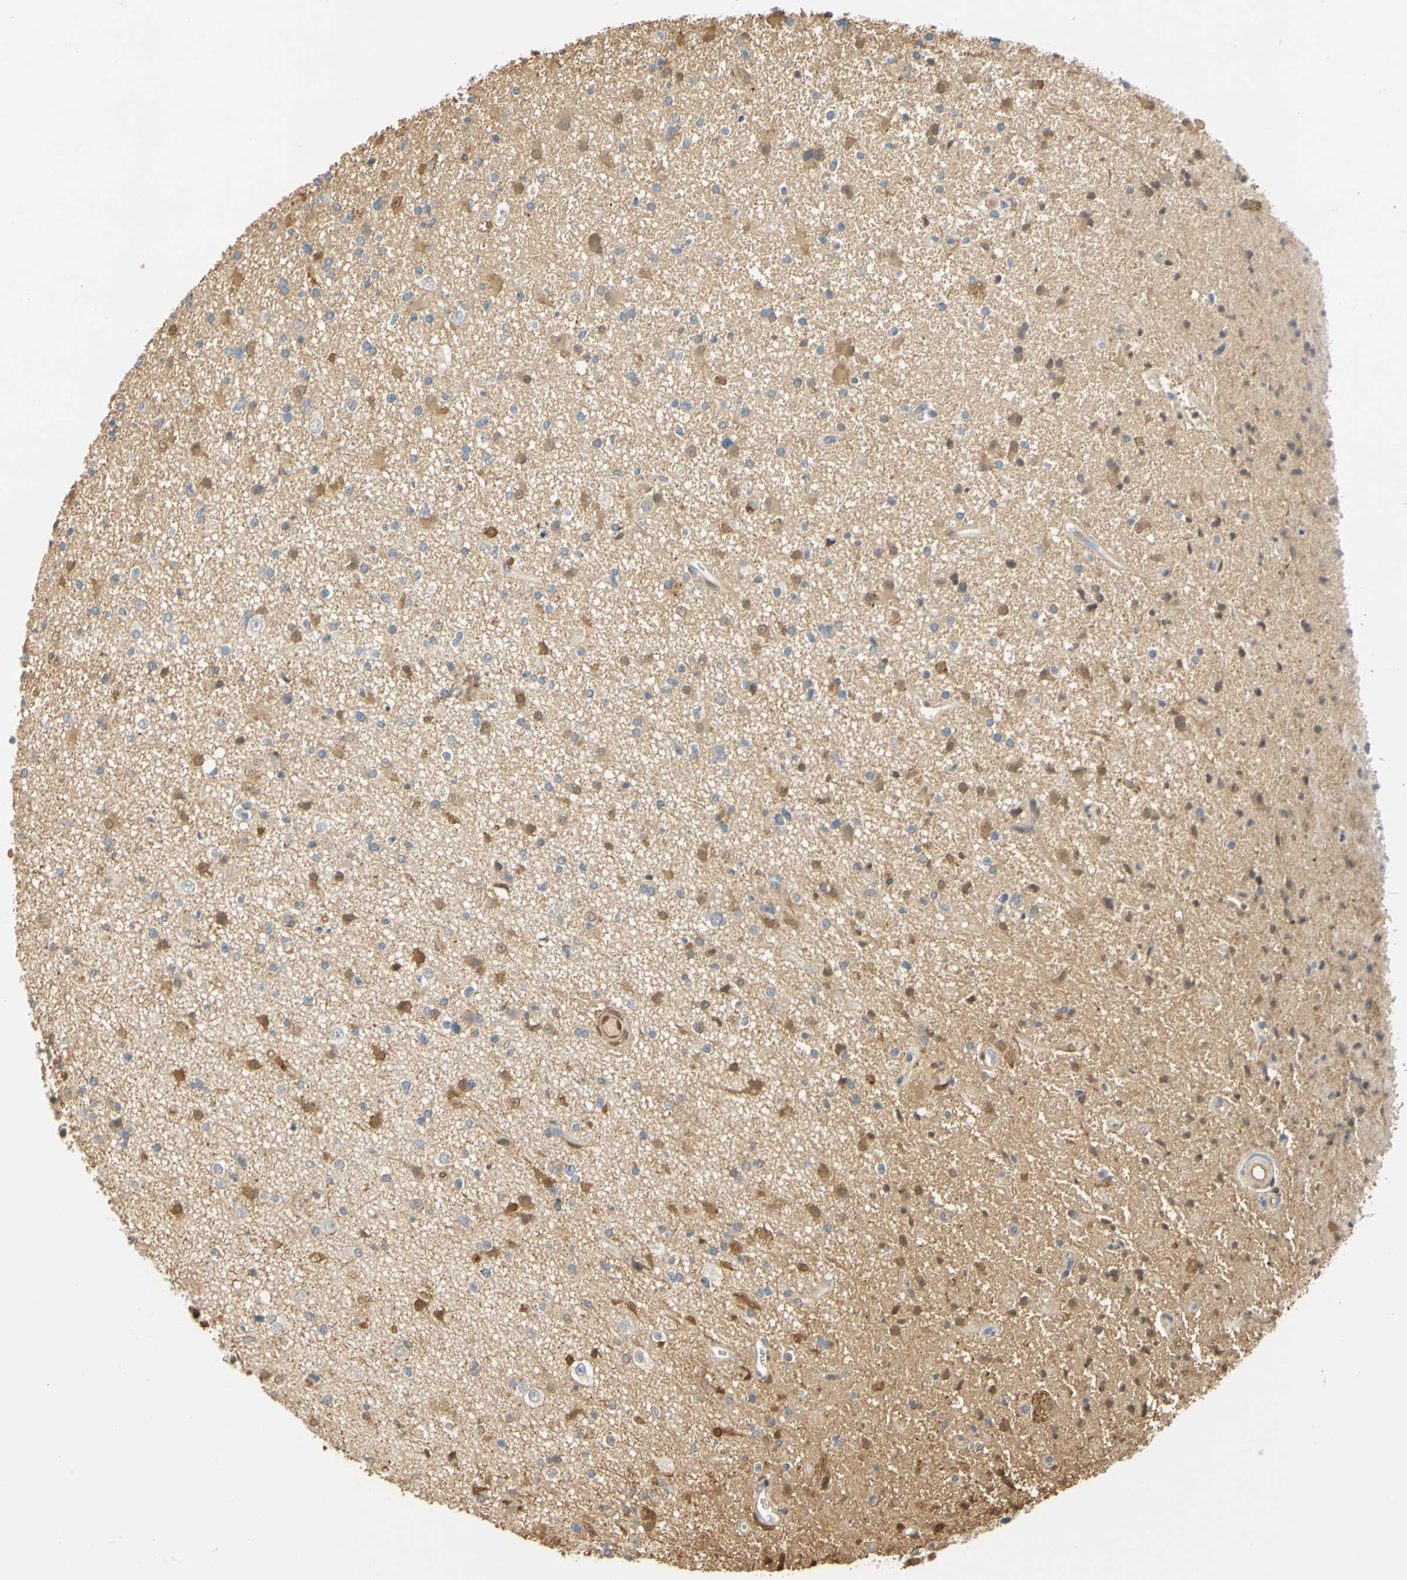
{"staining": {"intensity": "moderate", "quantity": "25%-75%", "location": "cytoplasmic/membranous"}, "tissue": "glioma", "cell_type": "Tumor cells", "image_type": "cancer", "snomed": [{"axis": "morphology", "description": "Glioma, malignant, High grade"}, {"axis": "topography", "description": "Brain"}], "caption": "Immunohistochemistry micrograph of malignant high-grade glioma stained for a protein (brown), which shows medium levels of moderate cytoplasmic/membranous expression in approximately 25%-75% of tumor cells.", "gene": "S100A6", "patient": {"sex": "male", "age": 33}}